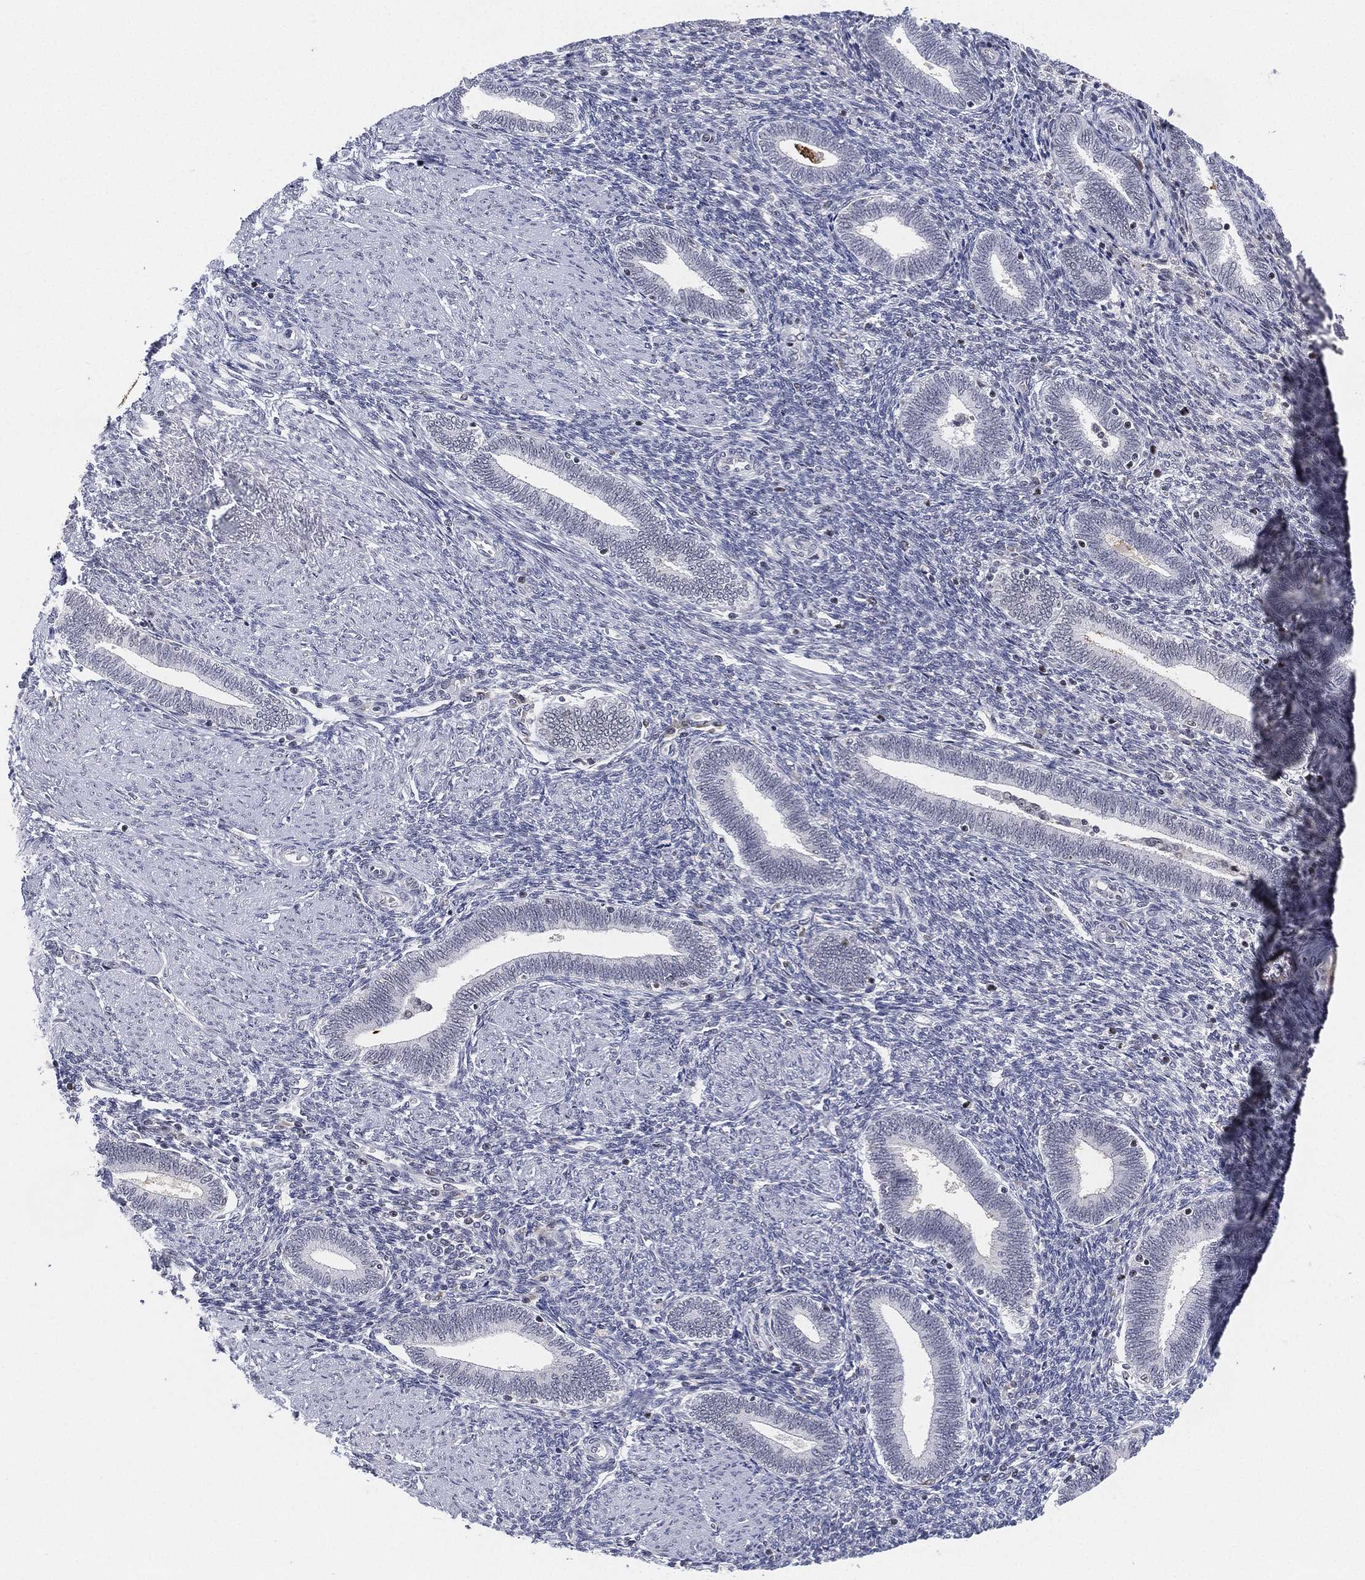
{"staining": {"intensity": "negative", "quantity": "none", "location": "none"}, "tissue": "endometrium", "cell_type": "Cells in endometrial stroma", "image_type": "normal", "snomed": [{"axis": "morphology", "description": "Normal tissue, NOS"}, {"axis": "topography", "description": "Endometrium"}], "caption": "Cells in endometrial stroma are negative for brown protein staining in benign endometrium.", "gene": "MS4A8", "patient": {"sex": "female", "age": 42}}